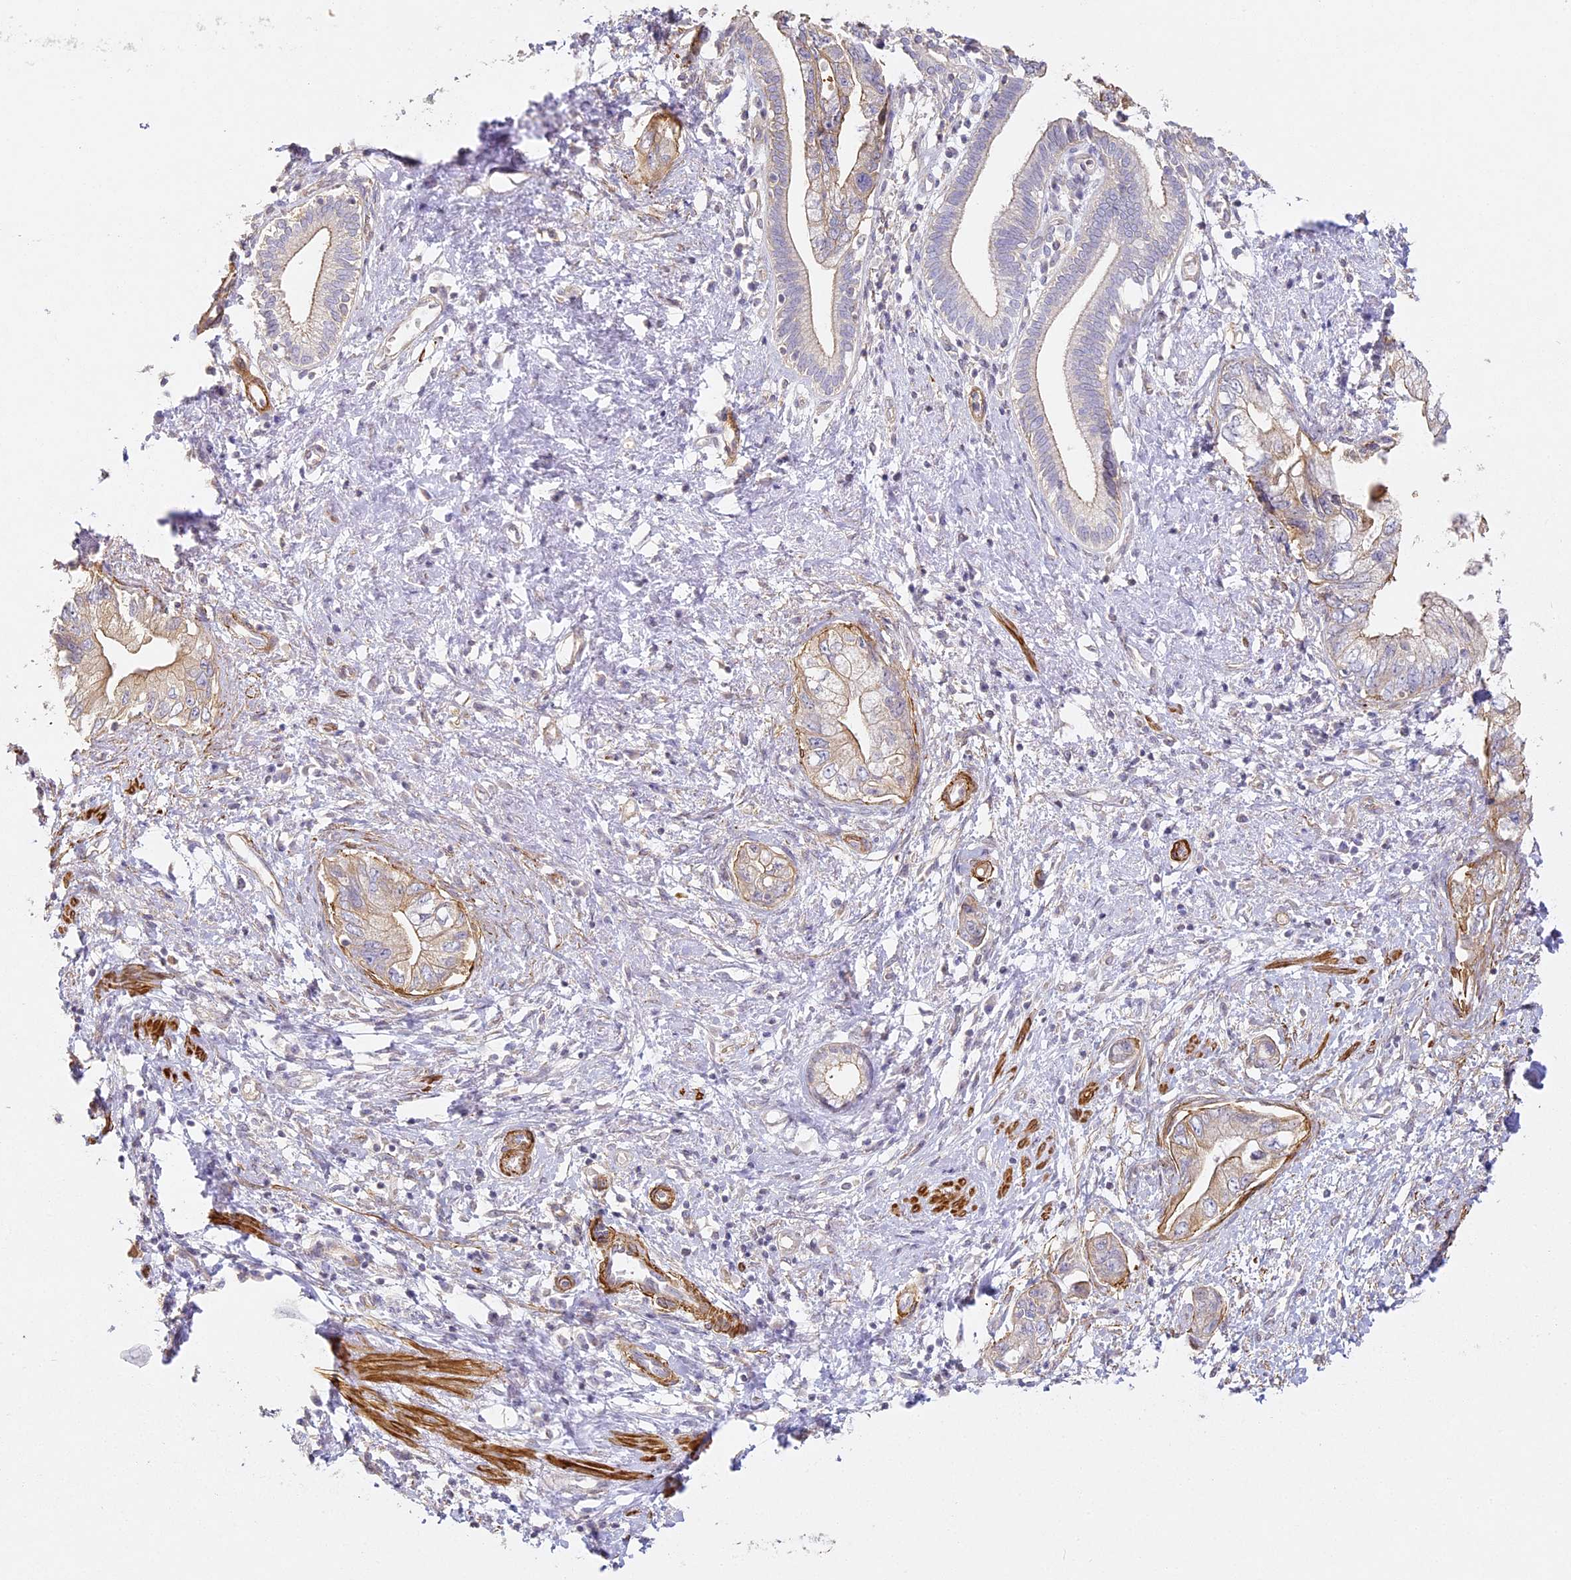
{"staining": {"intensity": "weak", "quantity": "25%-75%", "location": "cytoplasmic/membranous"}, "tissue": "pancreatic cancer", "cell_type": "Tumor cells", "image_type": "cancer", "snomed": [{"axis": "morphology", "description": "Adenocarcinoma, NOS"}, {"axis": "topography", "description": "Pancreas"}], "caption": "This is an image of immunohistochemistry staining of pancreatic adenocarcinoma, which shows weak positivity in the cytoplasmic/membranous of tumor cells.", "gene": "MED28", "patient": {"sex": "female", "age": 73}}